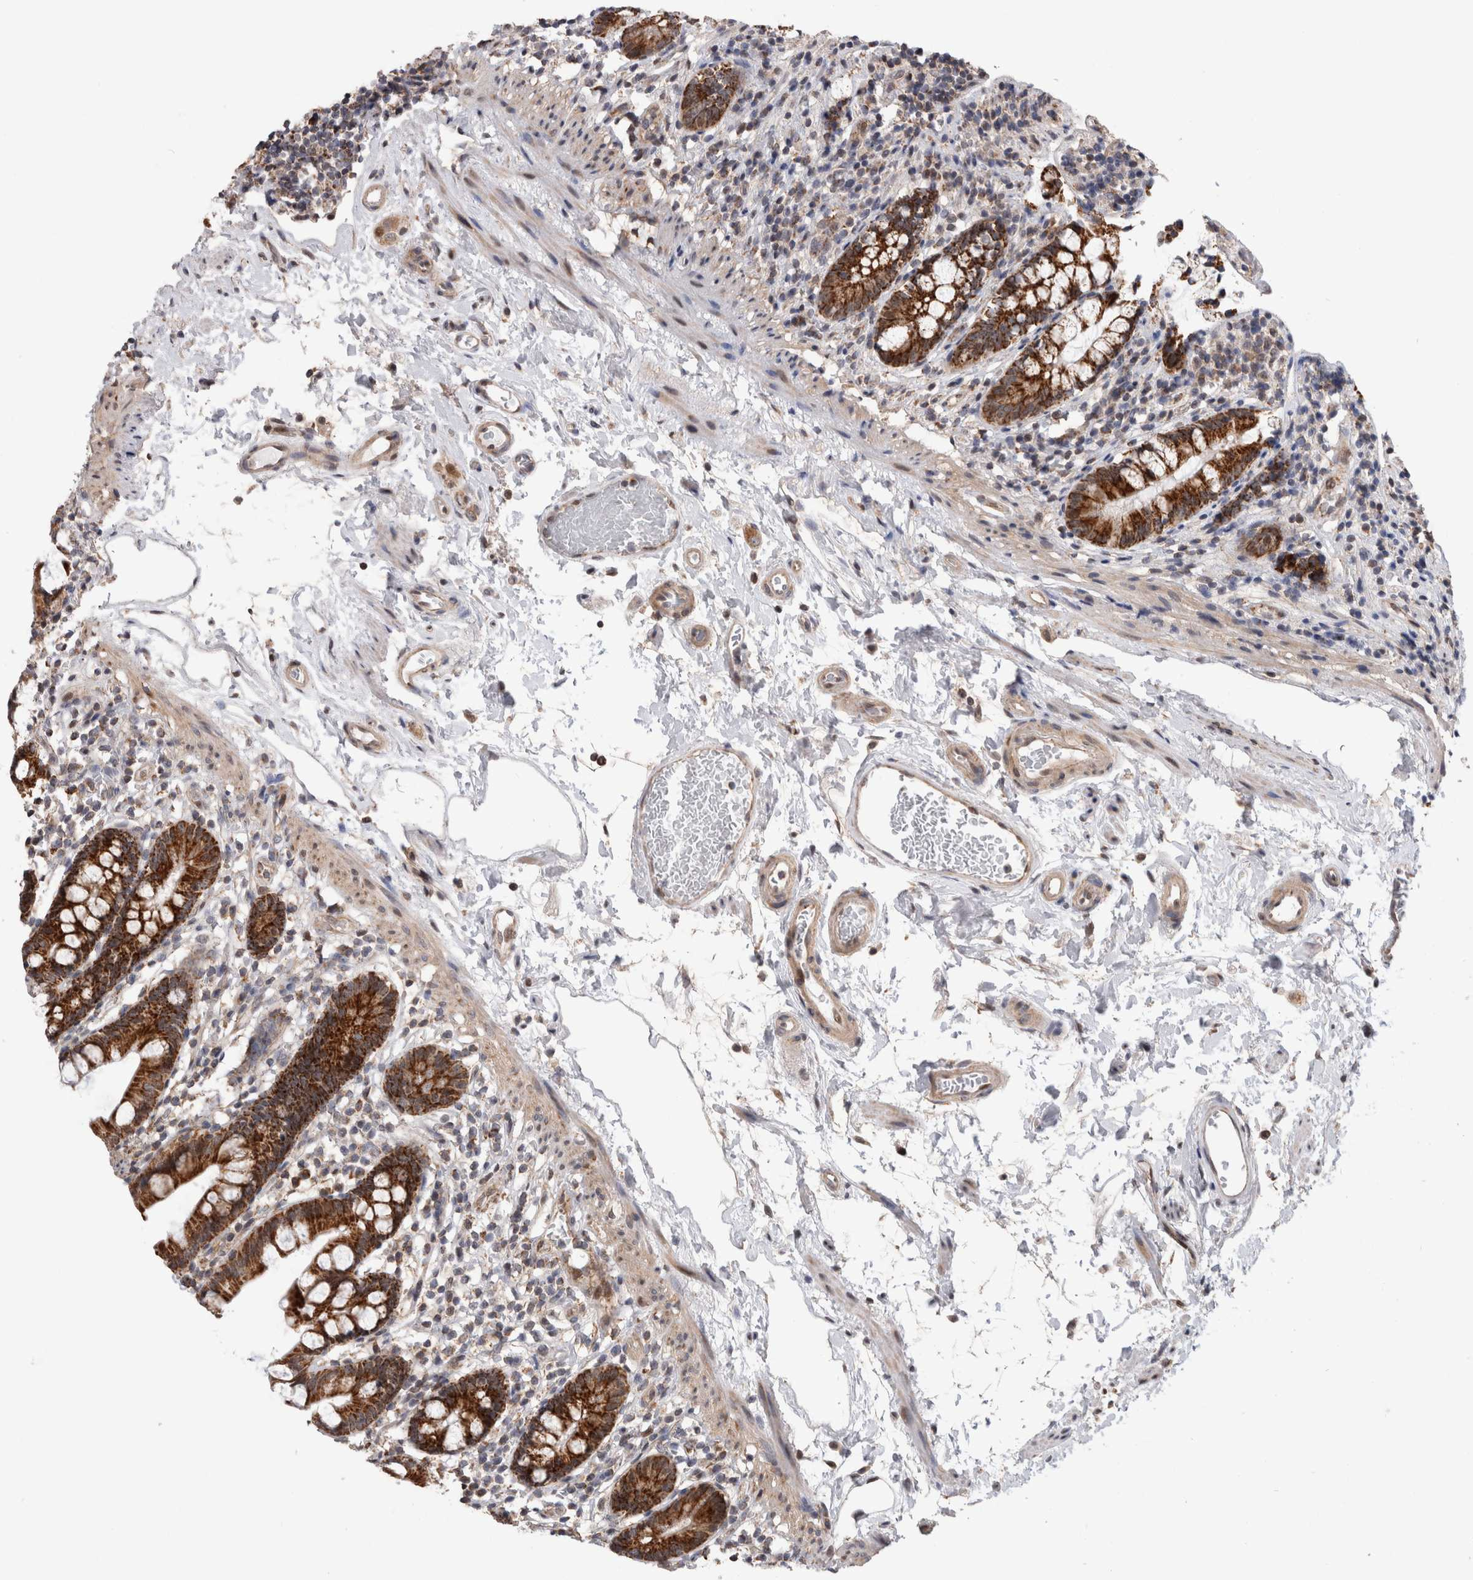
{"staining": {"intensity": "strong", "quantity": ">75%", "location": "cytoplasmic/membranous,nuclear"}, "tissue": "small intestine", "cell_type": "Glandular cells", "image_type": "normal", "snomed": [{"axis": "morphology", "description": "Normal tissue, NOS"}, {"axis": "topography", "description": "Small intestine"}], "caption": "An image showing strong cytoplasmic/membranous,nuclear expression in about >75% of glandular cells in benign small intestine, as visualized by brown immunohistochemical staining.", "gene": "MRPL37", "patient": {"sex": "female", "age": 84}}